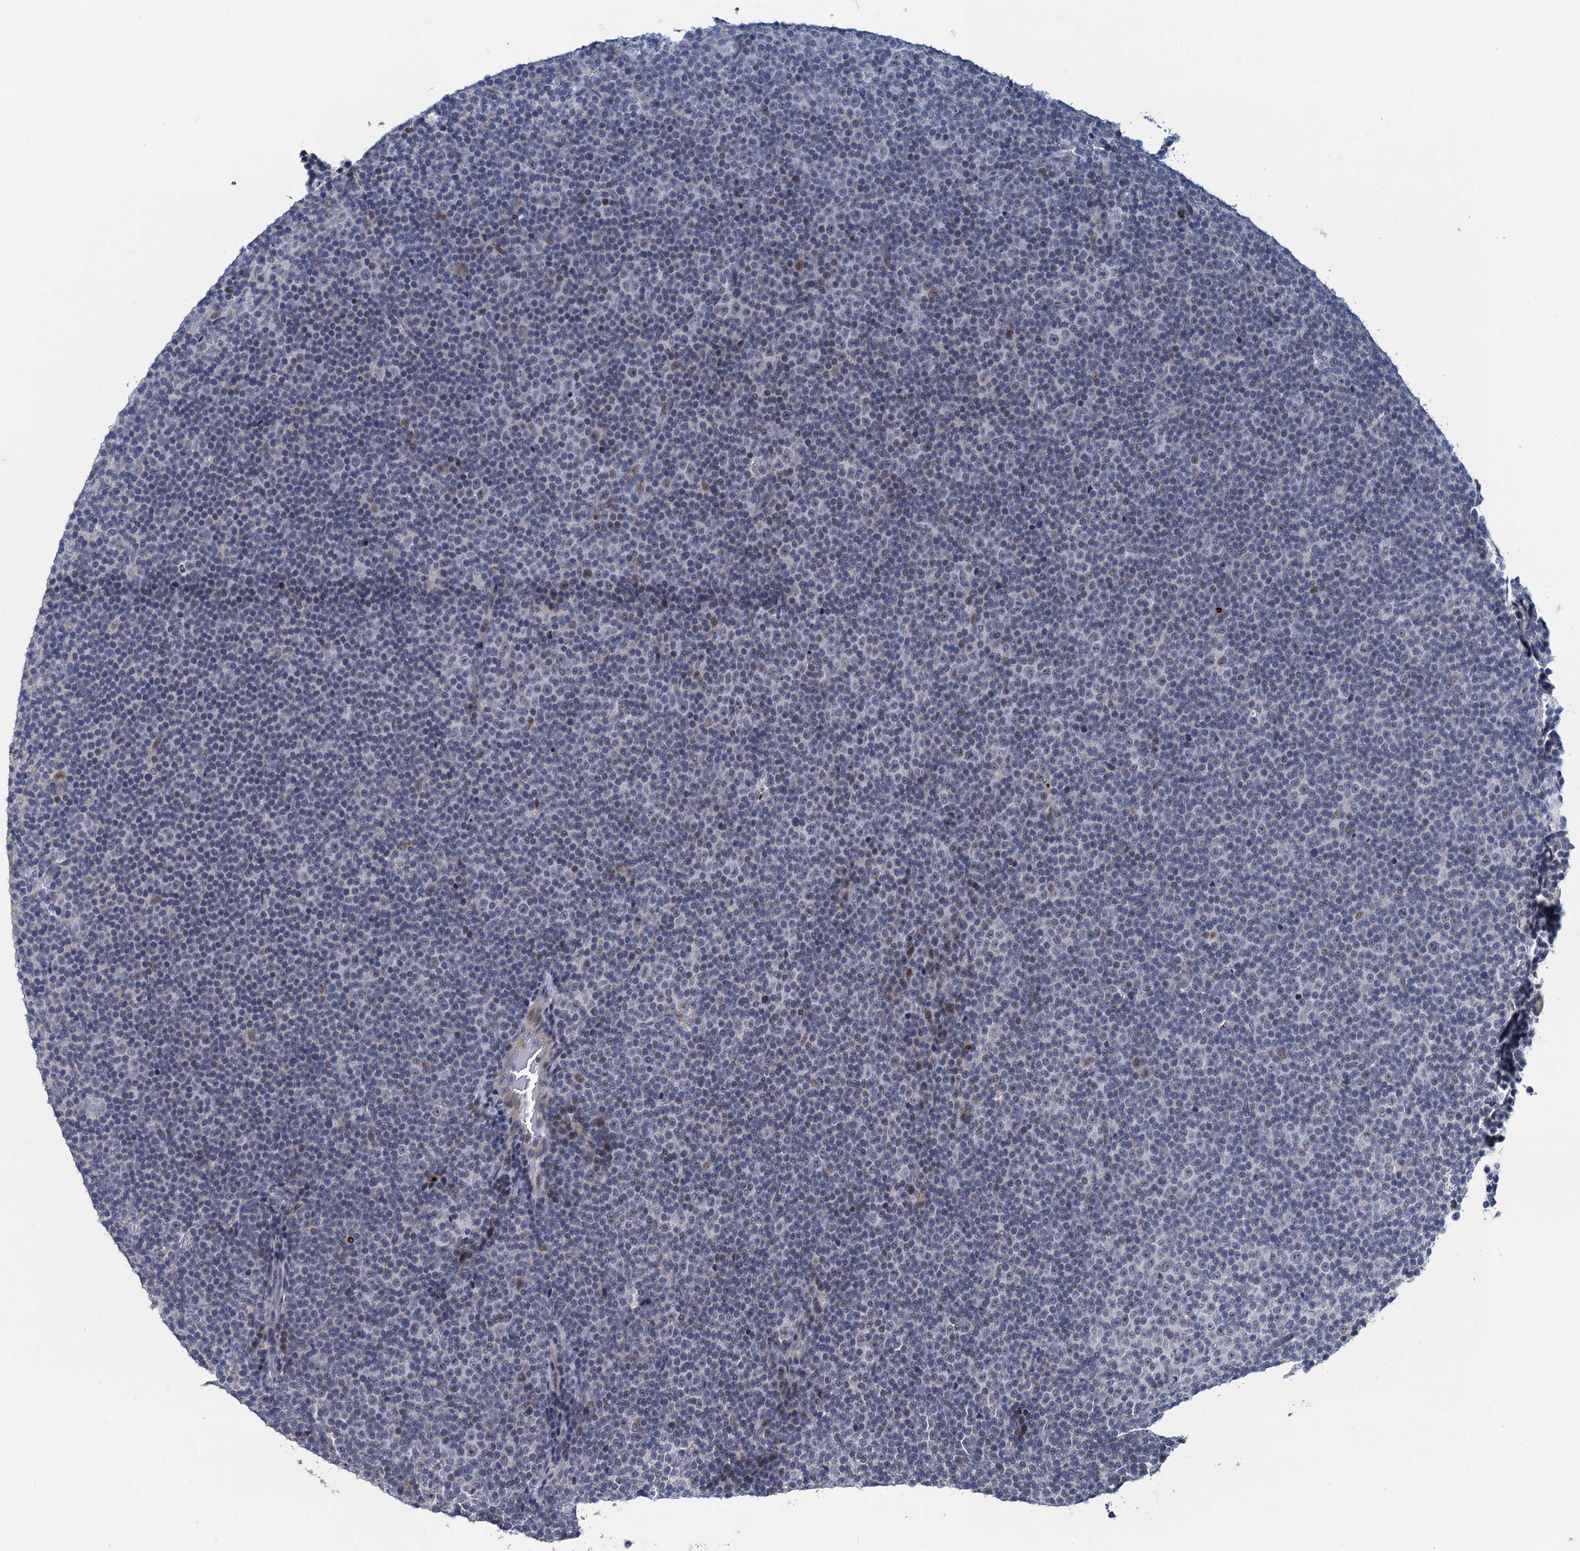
{"staining": {"intensity": "negative", "quantity": "none", "location": "none"}, "tissue": "lymphoma", "cell_type": "Tumor cells", "image_type": "cancer", "snomed": [{"axis": "morphology", "description": "Malignant lymphoma, non-Hodgkin's type, Low grade"}, {"axis": "topography", "description": "Lymph node"}], "caption": "Human lymphoma stained for a protein using immunohistochemistry (IHC) displays no expression in tumor cells.", "gene": "ATOSA", "patient": {"sex": "female", "age": 67}}